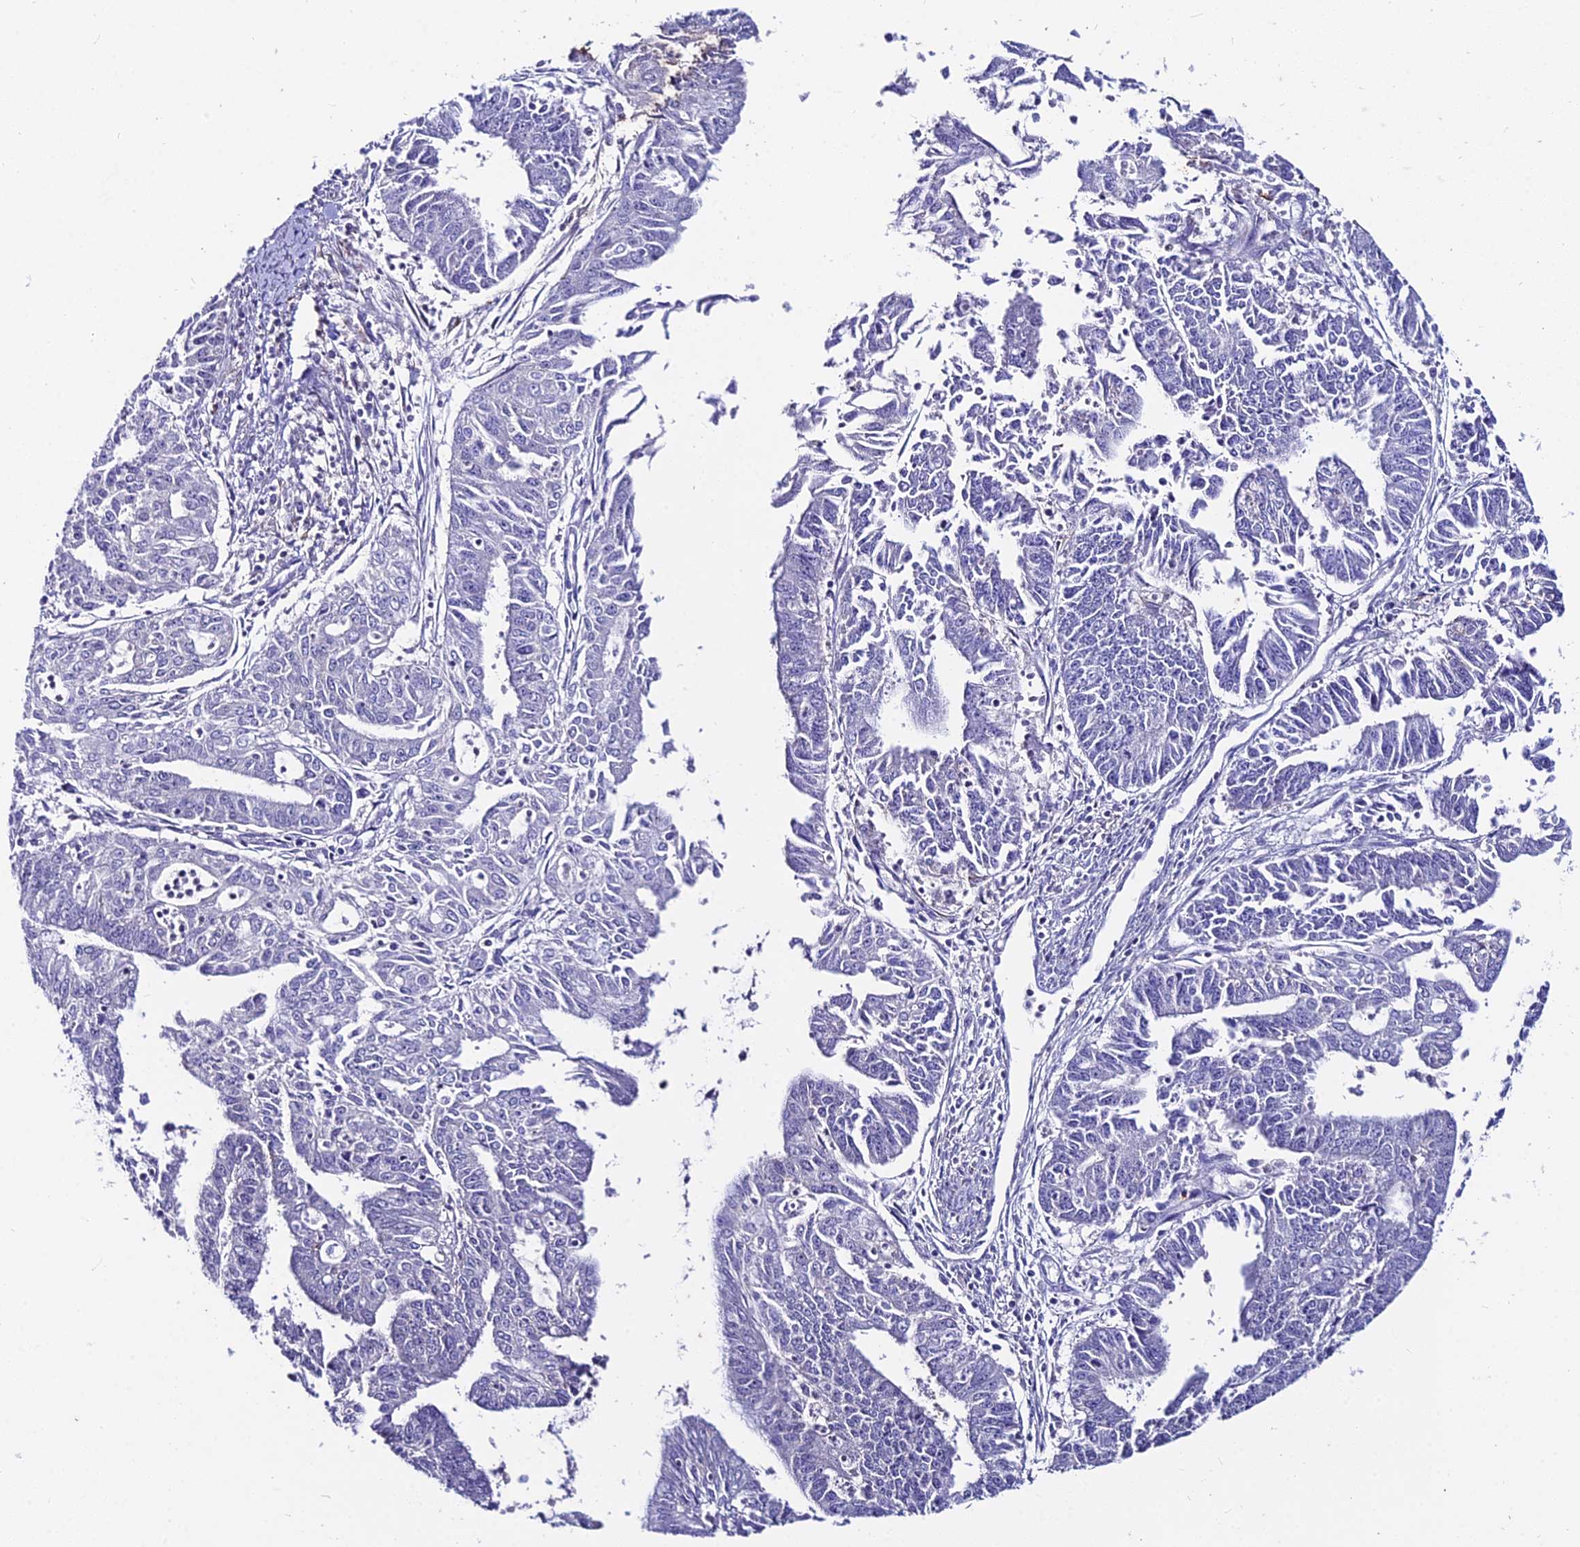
{"staining": {"intensity": "negative", "quantity": "none", "location": "none"}, "tissue": "endometrial cancer", "cell_type": "Tumor cells", "image_type": "cancer", "snomed": [{"axis": "morphology", "description": "Adenocarcinoma, NOS"}, {"axis": "topography", "description": "Endometrium"}], "caption": "The histopathology image exhibits no significant positivity in tumor cells of adenocarcinoma (endometrial).", "gene": "LGALS7", "patient": {"sex": "female", "age": 73}}